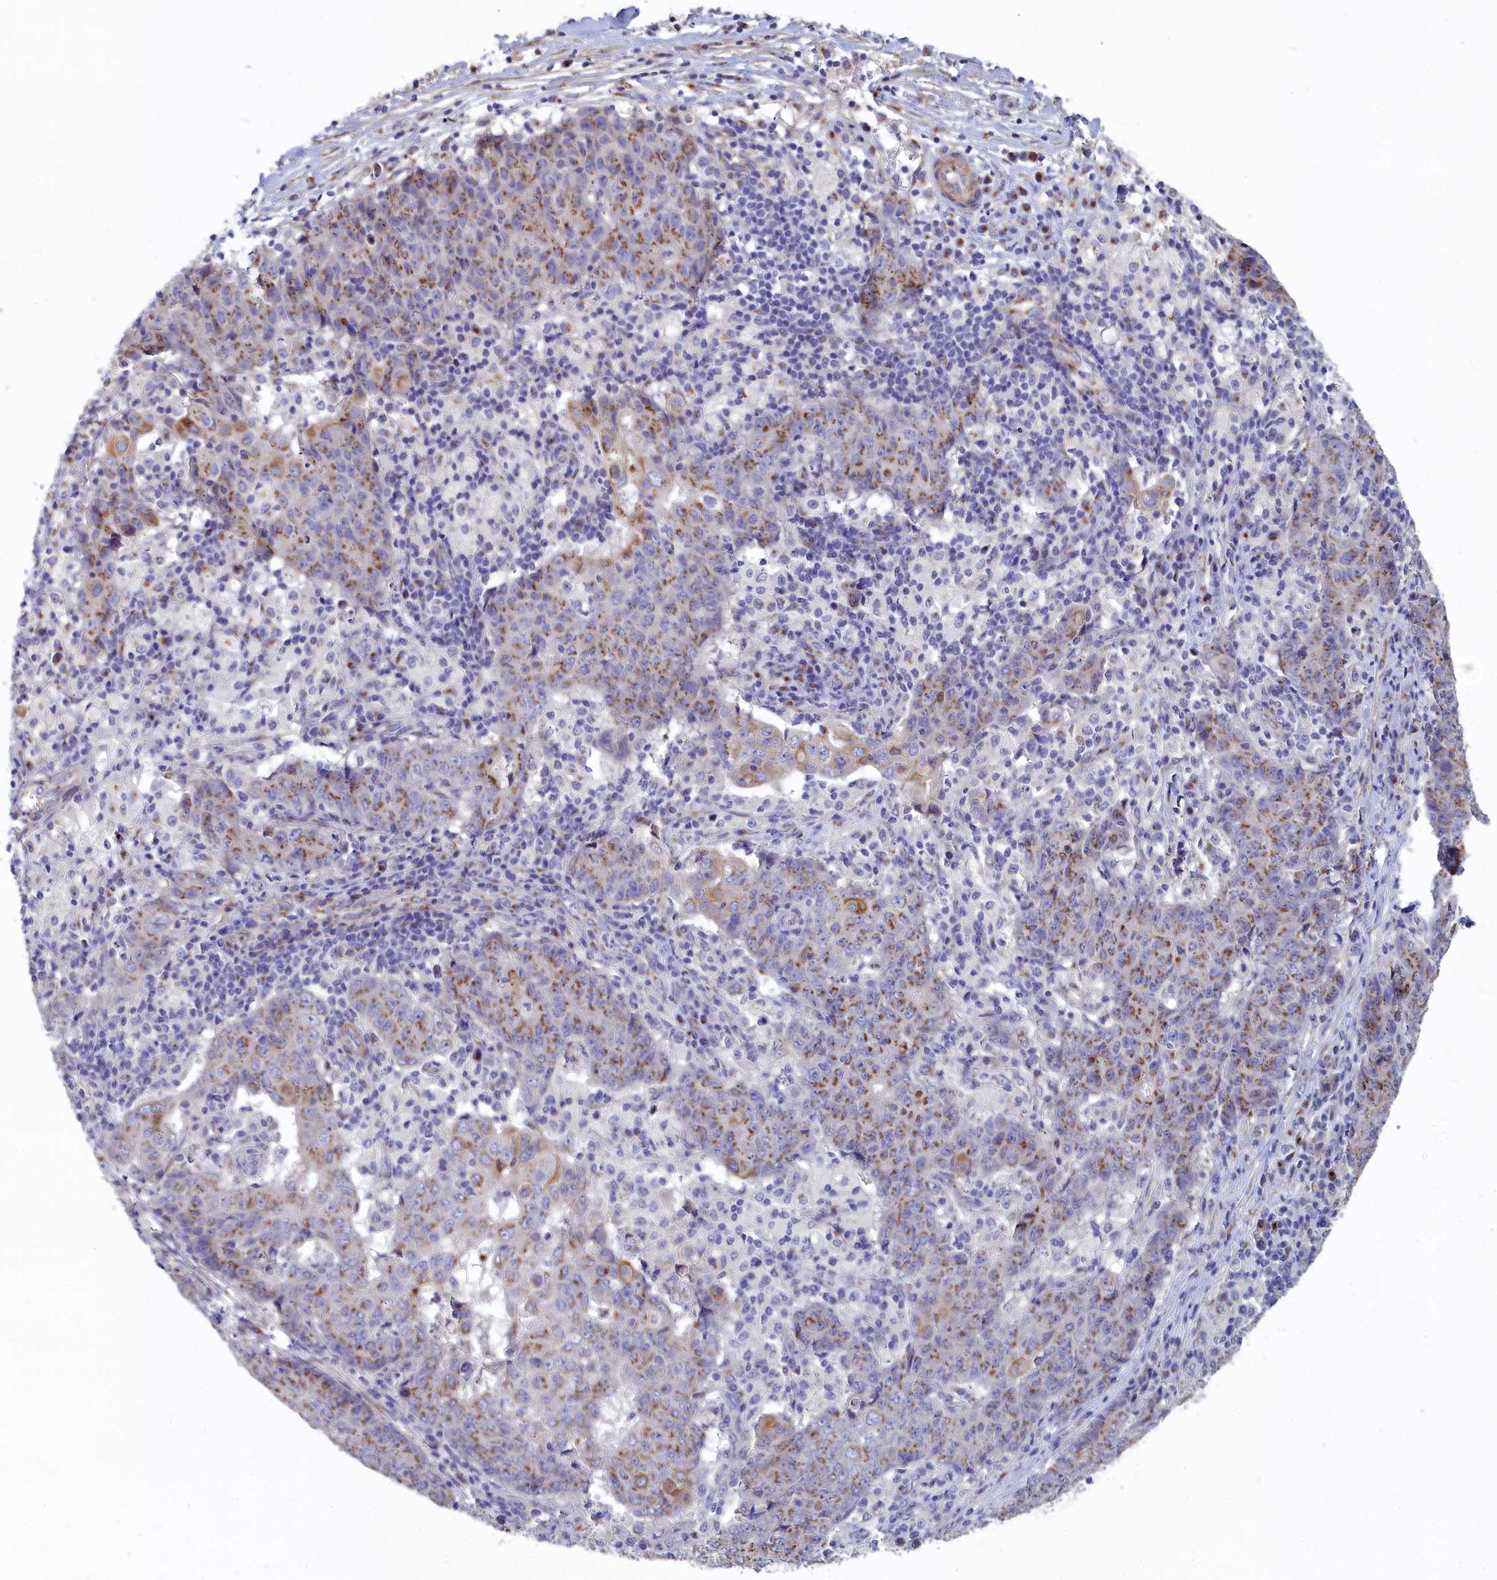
{"staining": {"intensity": "moderate", "quantity": "25%-75%", "location": "cytoplasmic/membranous"}, "tissue": "ovarian cancer", "cell_type": "Tumor cells", "image_type": "cancer", "snomed": [{"axis": "morphology", "description": "Carcinoma, endometroid"}, {"axis": "topography", "description": "Ovary"}], "caption": "DAB immunohistochemical staining of human ovarian cancer (endometroid carcinoma) shows moderate cytoplasmic/membranous protein expression in about 25%-75% of tumor cells.", "gene": "TUBGCP4", "patient": {"sex": "female", "age": 42}}